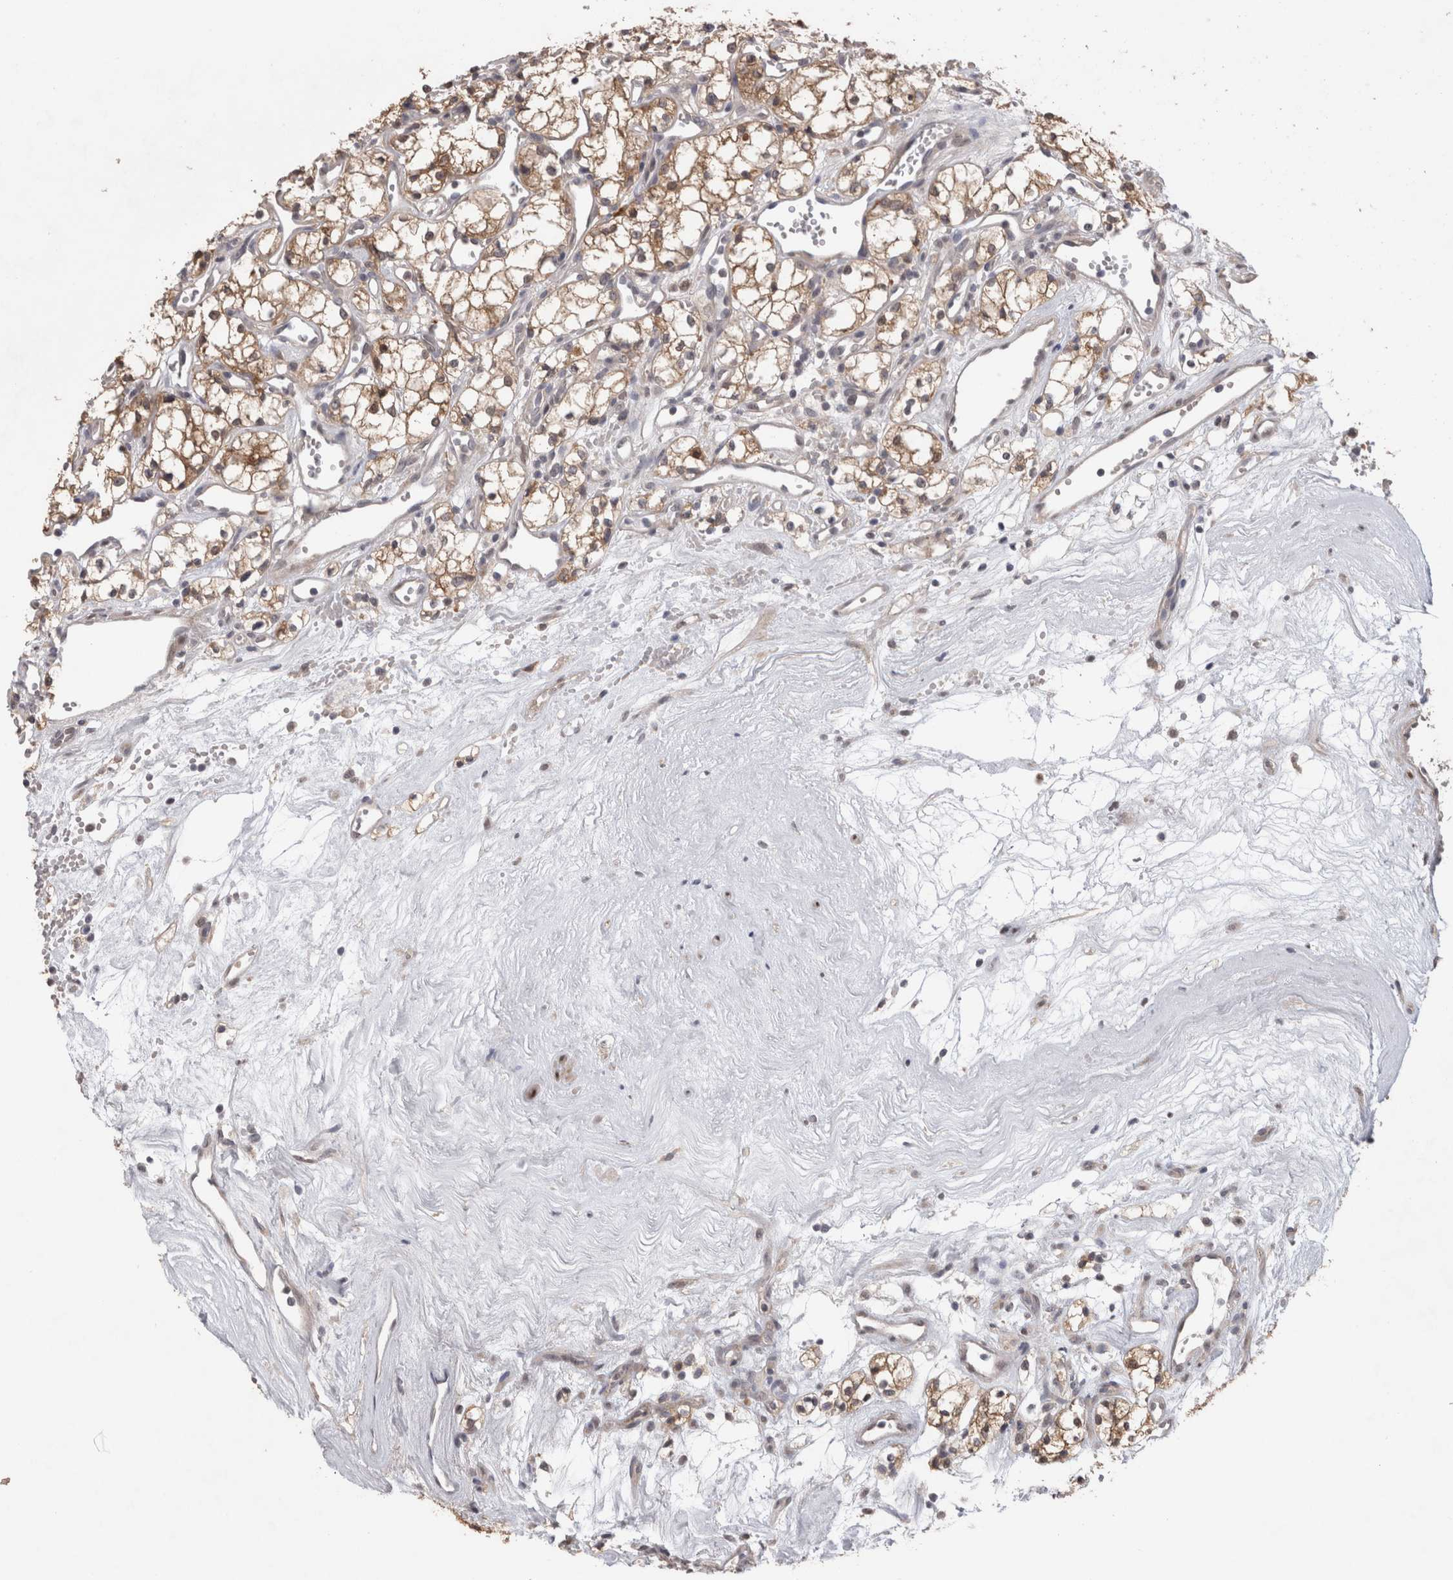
{"staining": {"intensity": "moderate", "quantity": ">75%", "location": "cytoplasmic/membranous"}, "tissue": "renal cancer", "cell_type": "Tumor cells", "image_type": "cancer", "snomed": [{"axis": "morphology", "description": "Adenocarcinoma, NOS"}, {"axis": "topography", "description": "Kidney"}], "caption": "This histopathology image displays renal adenocarcinoma stained with immunohistochemistry (IHC) to label a protein in brown. The cytoplasmic/membranous of tumor cells show moderate positivity for the protein. Nuclei are counter-stained blue.", "gene": "PIGP", "patient": {"sex": "male", "age": 59}}